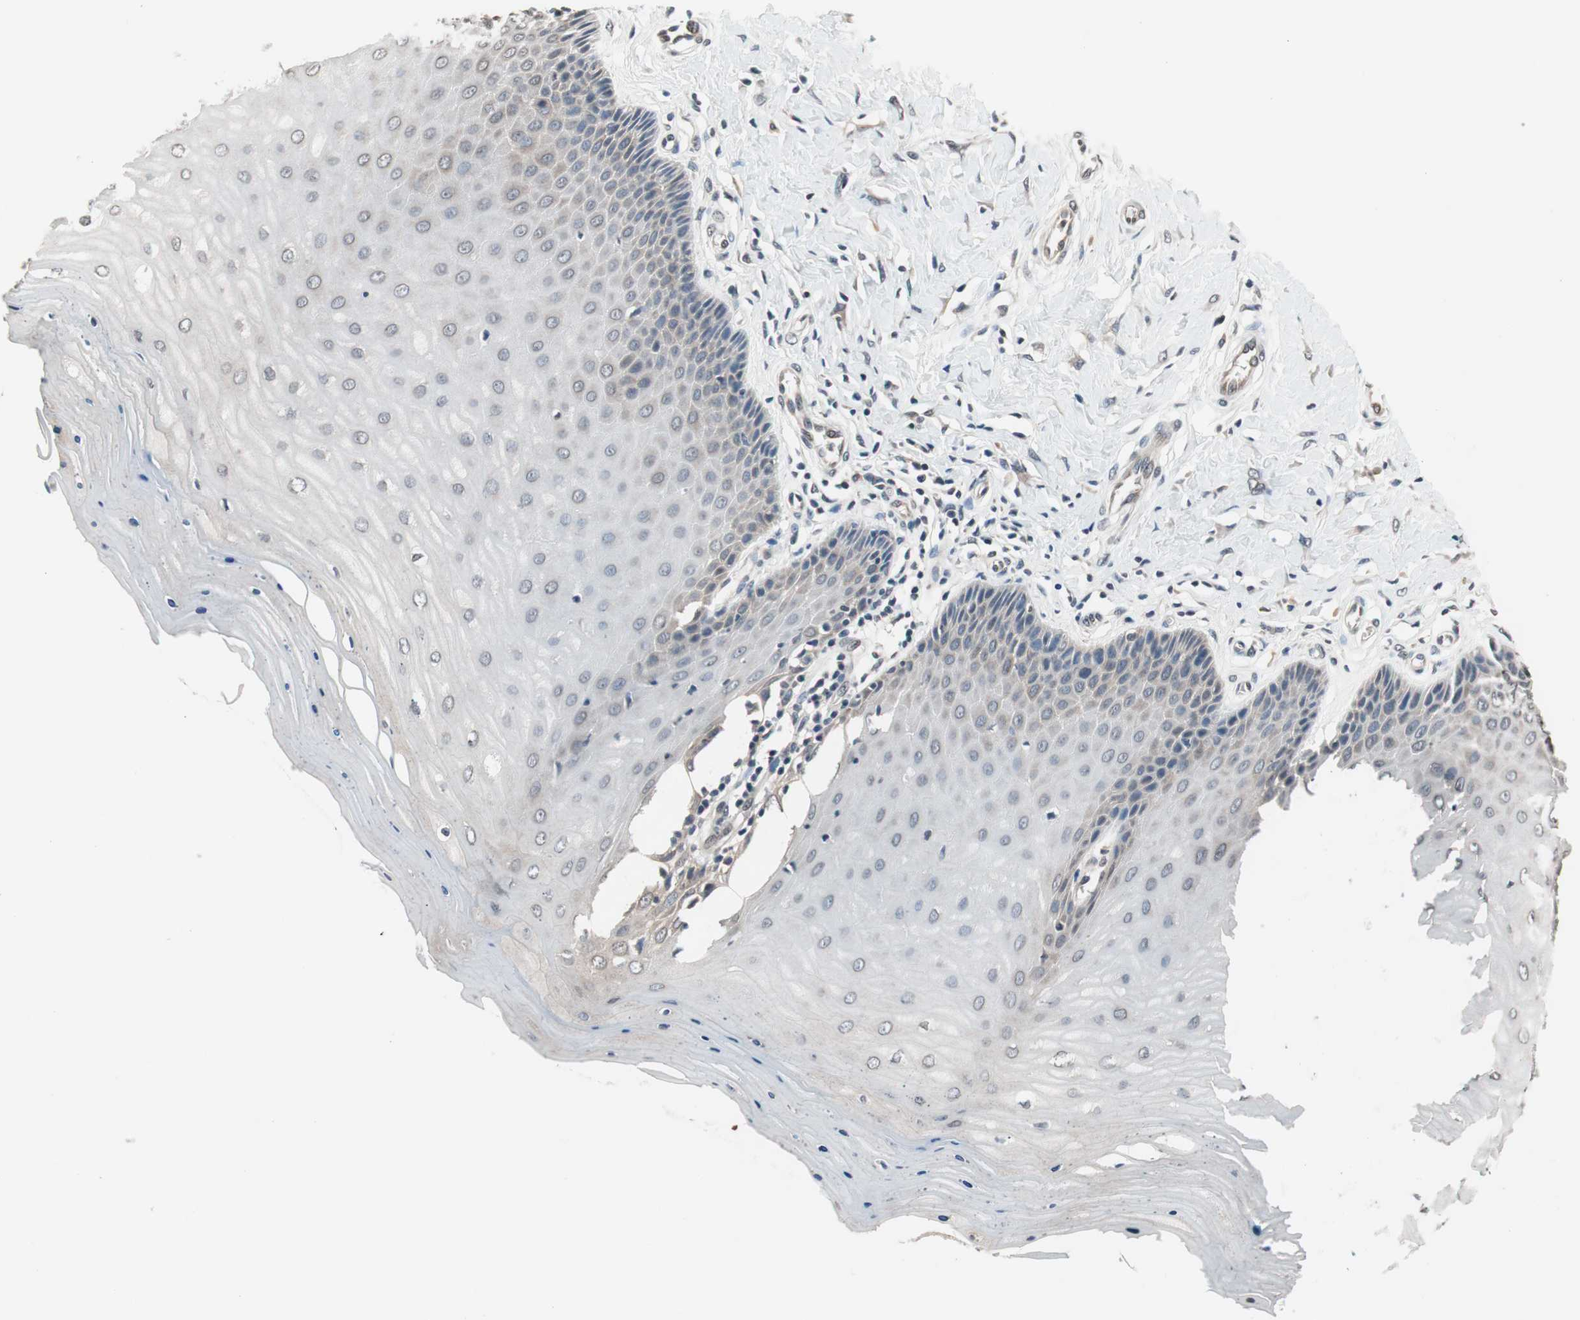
{"staining": {"intensity": "weak", "quantity": ">75%", "location": "cytoplasmic/membranous"}, "tissue": "cervix", "cell_type": "Glandular cells", "image_type": "normal", "snomed": [{"axis": "morphology", "description": "Normal tissue, NOS"}, {"axis": "topography", "description": "Cervix"}], "caption": "A low amount of weak cytoplasmic/membranous positivity is present in approximately >75% of glandular cells in unremarkable cervix.", "gene": "GCLC", "patient": {"sex": "female", "age": 55}}